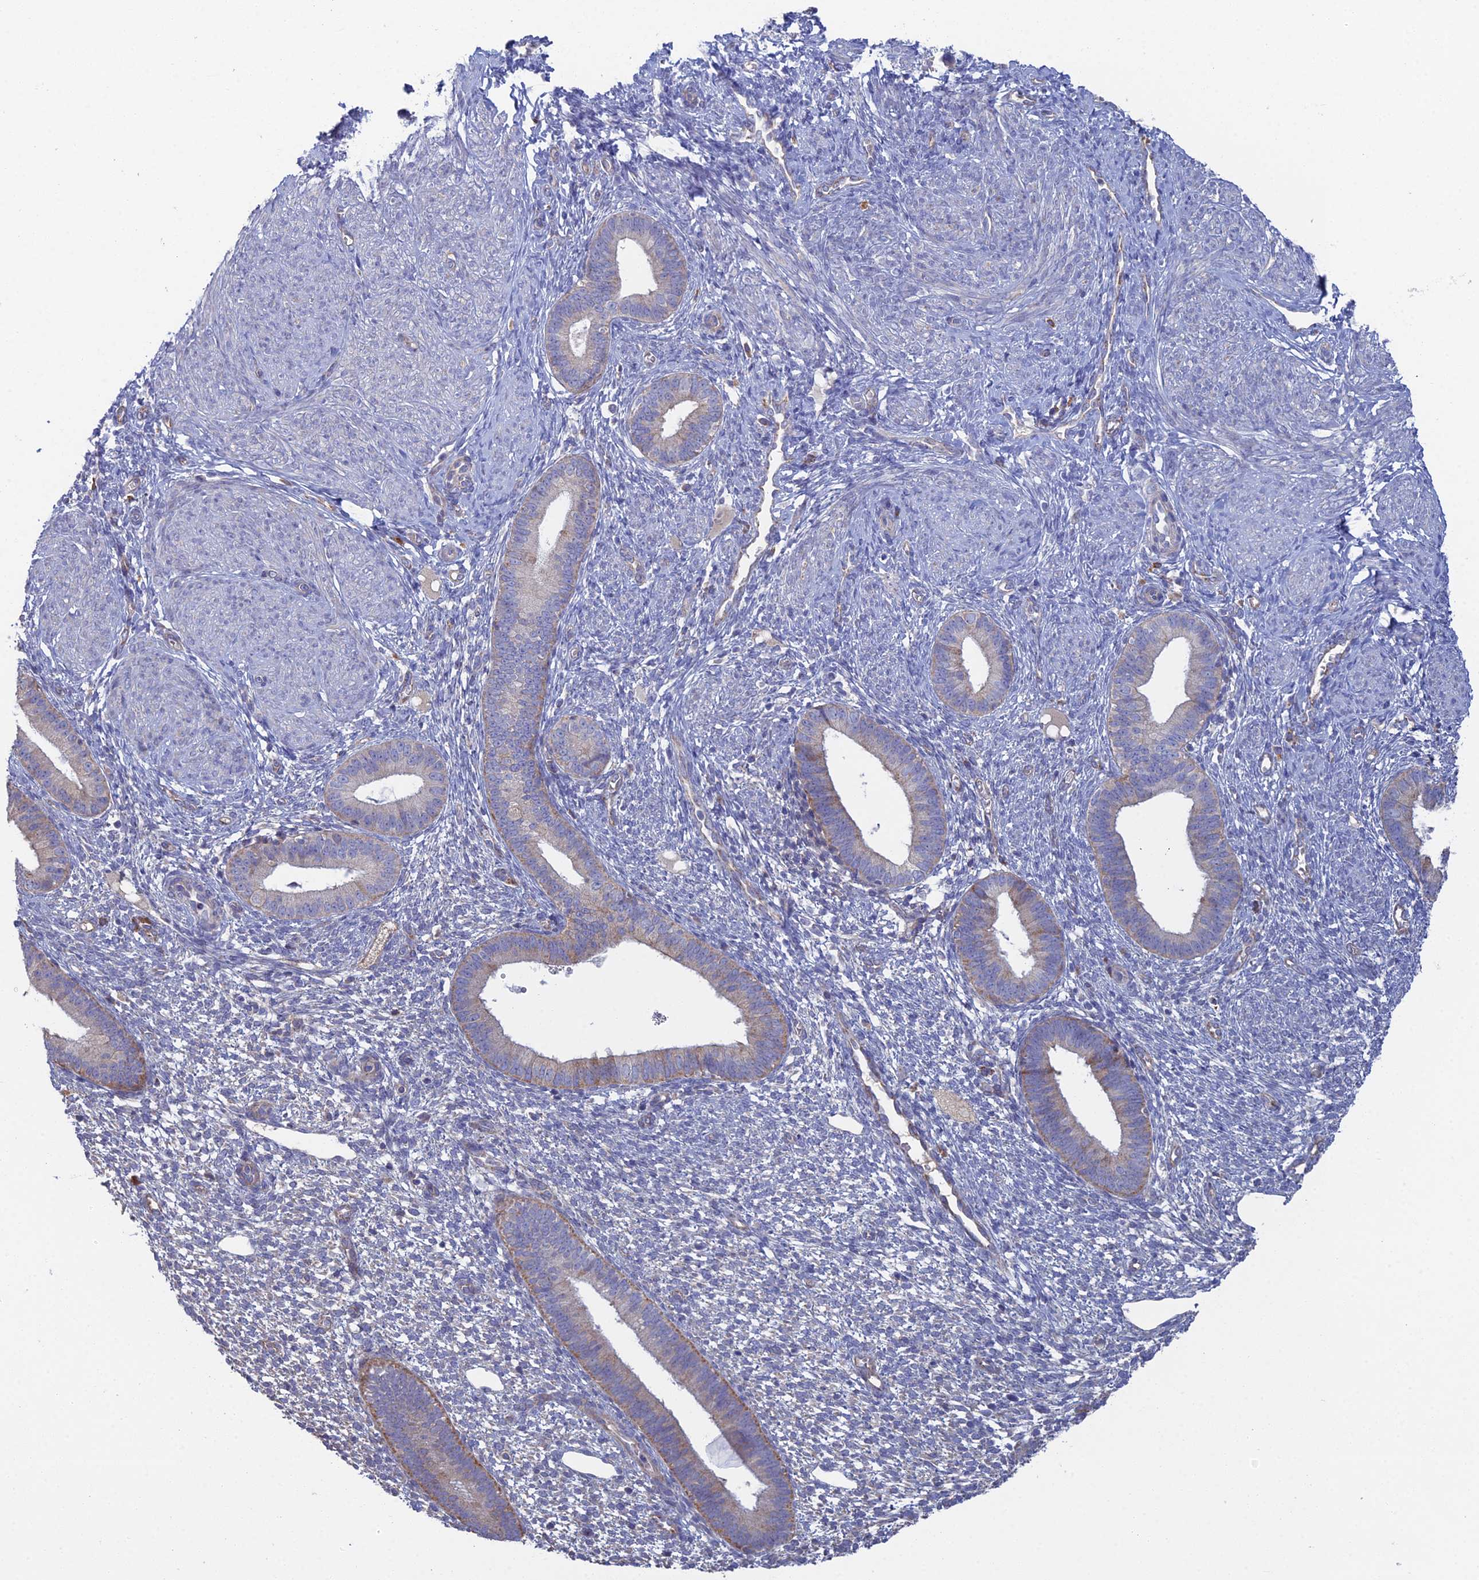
{"staining": {"intensity": "negative", "quantity": "none", "location": "none"}, "tissue": "endometrium", "cell_type": "Cells in endometrial stroma", "image_type": "normal", "snomed": [{"axis": "morphology", "description": "Normal tissue, NOS"}, {"axis": "topography", "description": "Endometrium"}], "caption": "High power microscopy image of an immunohistochemistry photomicrograph of unremarkable endometrium, revealing no significant staining in cells in endometrial stroma. (DAB immunohistochemistry (IHC) with hematoxylin counter stain).", "gene": "ARL16", "patient": {"sex": "female", "age": 46}}